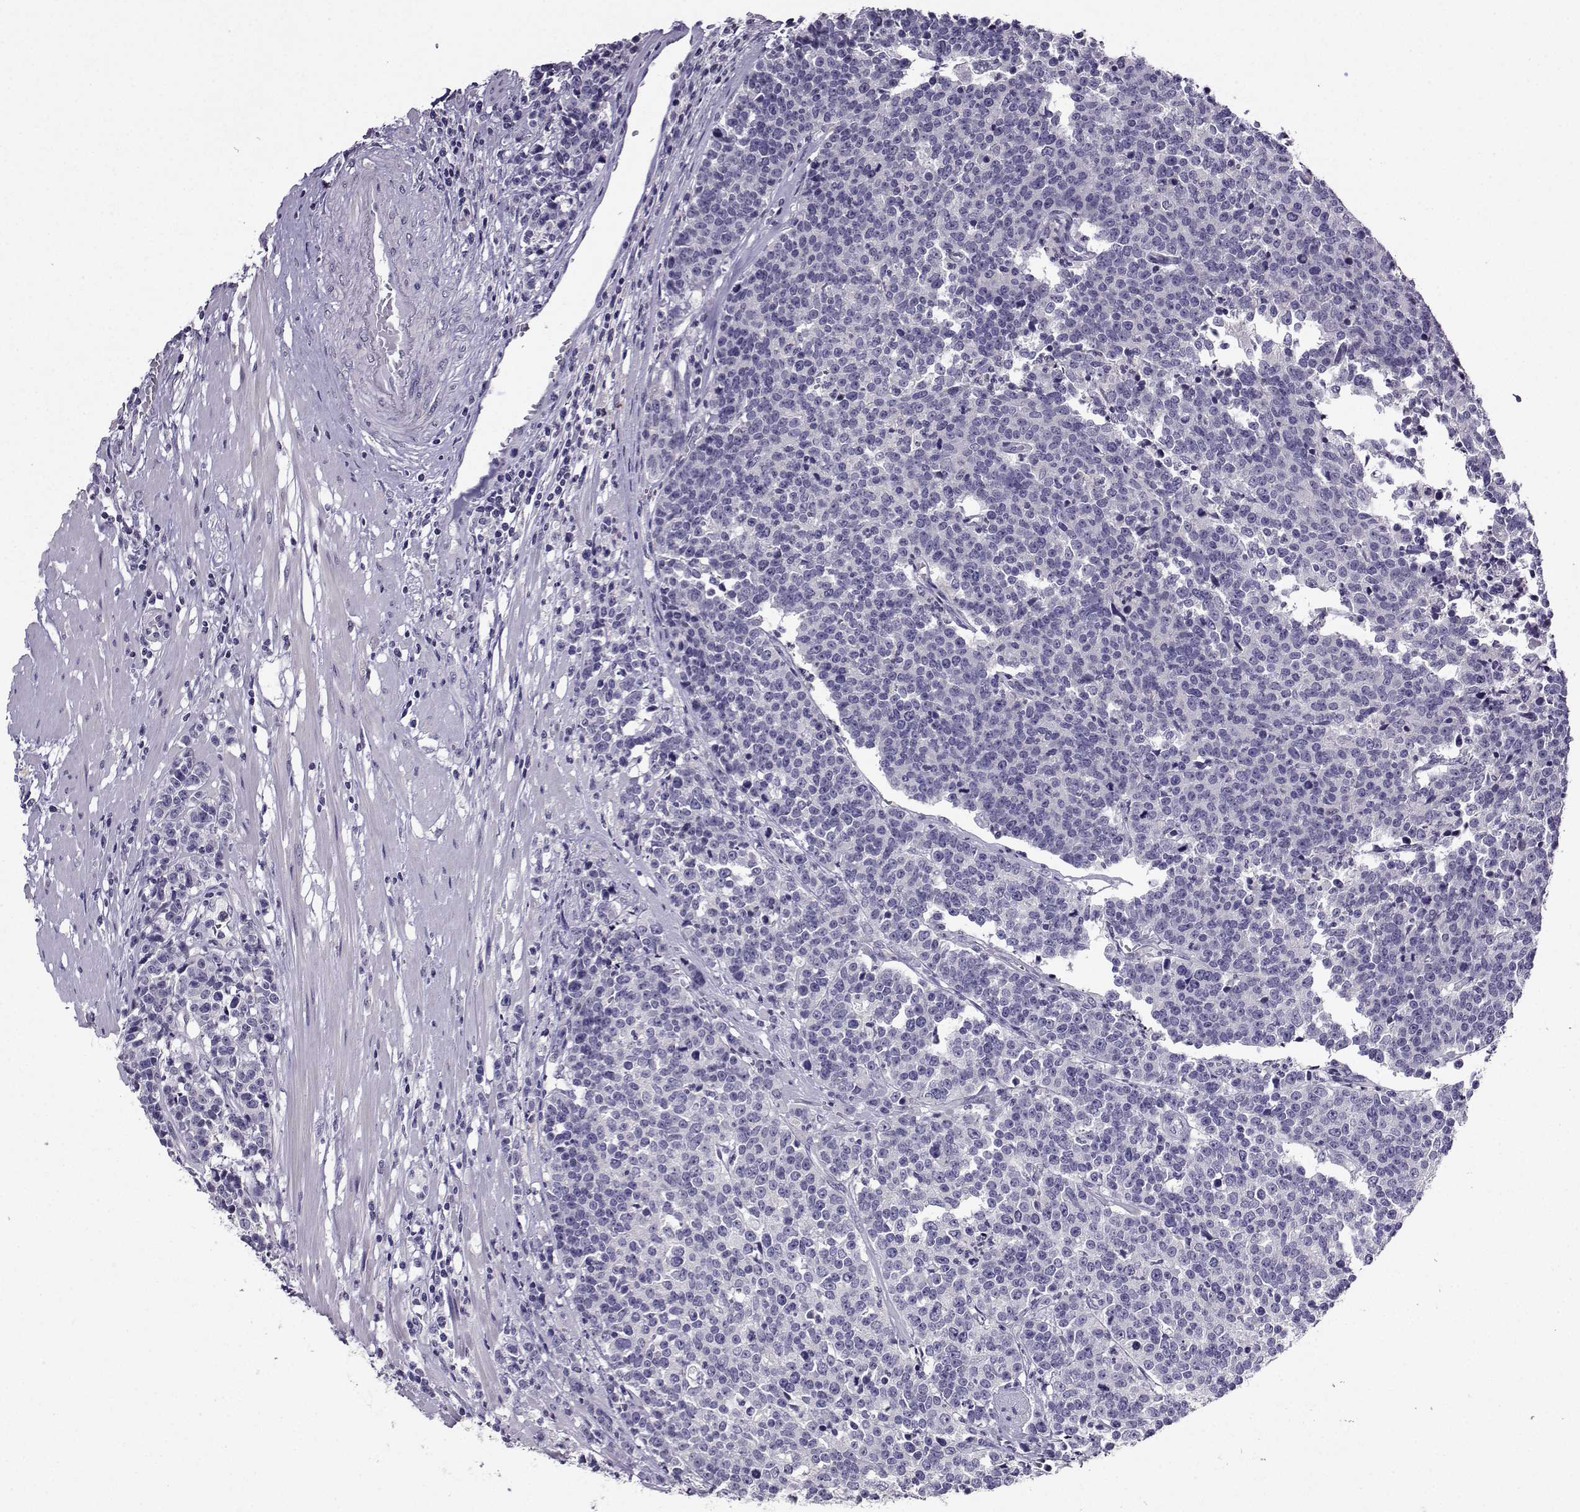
{"staining": {"intensity": "negative", "quantity": "none", "location": "none"}, "tissue": "prostate cancer", "cell_type": "Tumor cells", "image_type": "cancer", "snomed": [{"axis": "morphology", "description": "Adenocarcinoma, NOS"}, {"axis": "topography", "description": "Prostate"}], "caption": "A photomicrograph of human prostate cancer is negative for staining in tumor cells.", "gene": "CRYBB1", "patient": {"sex": "male", "age": 67}}